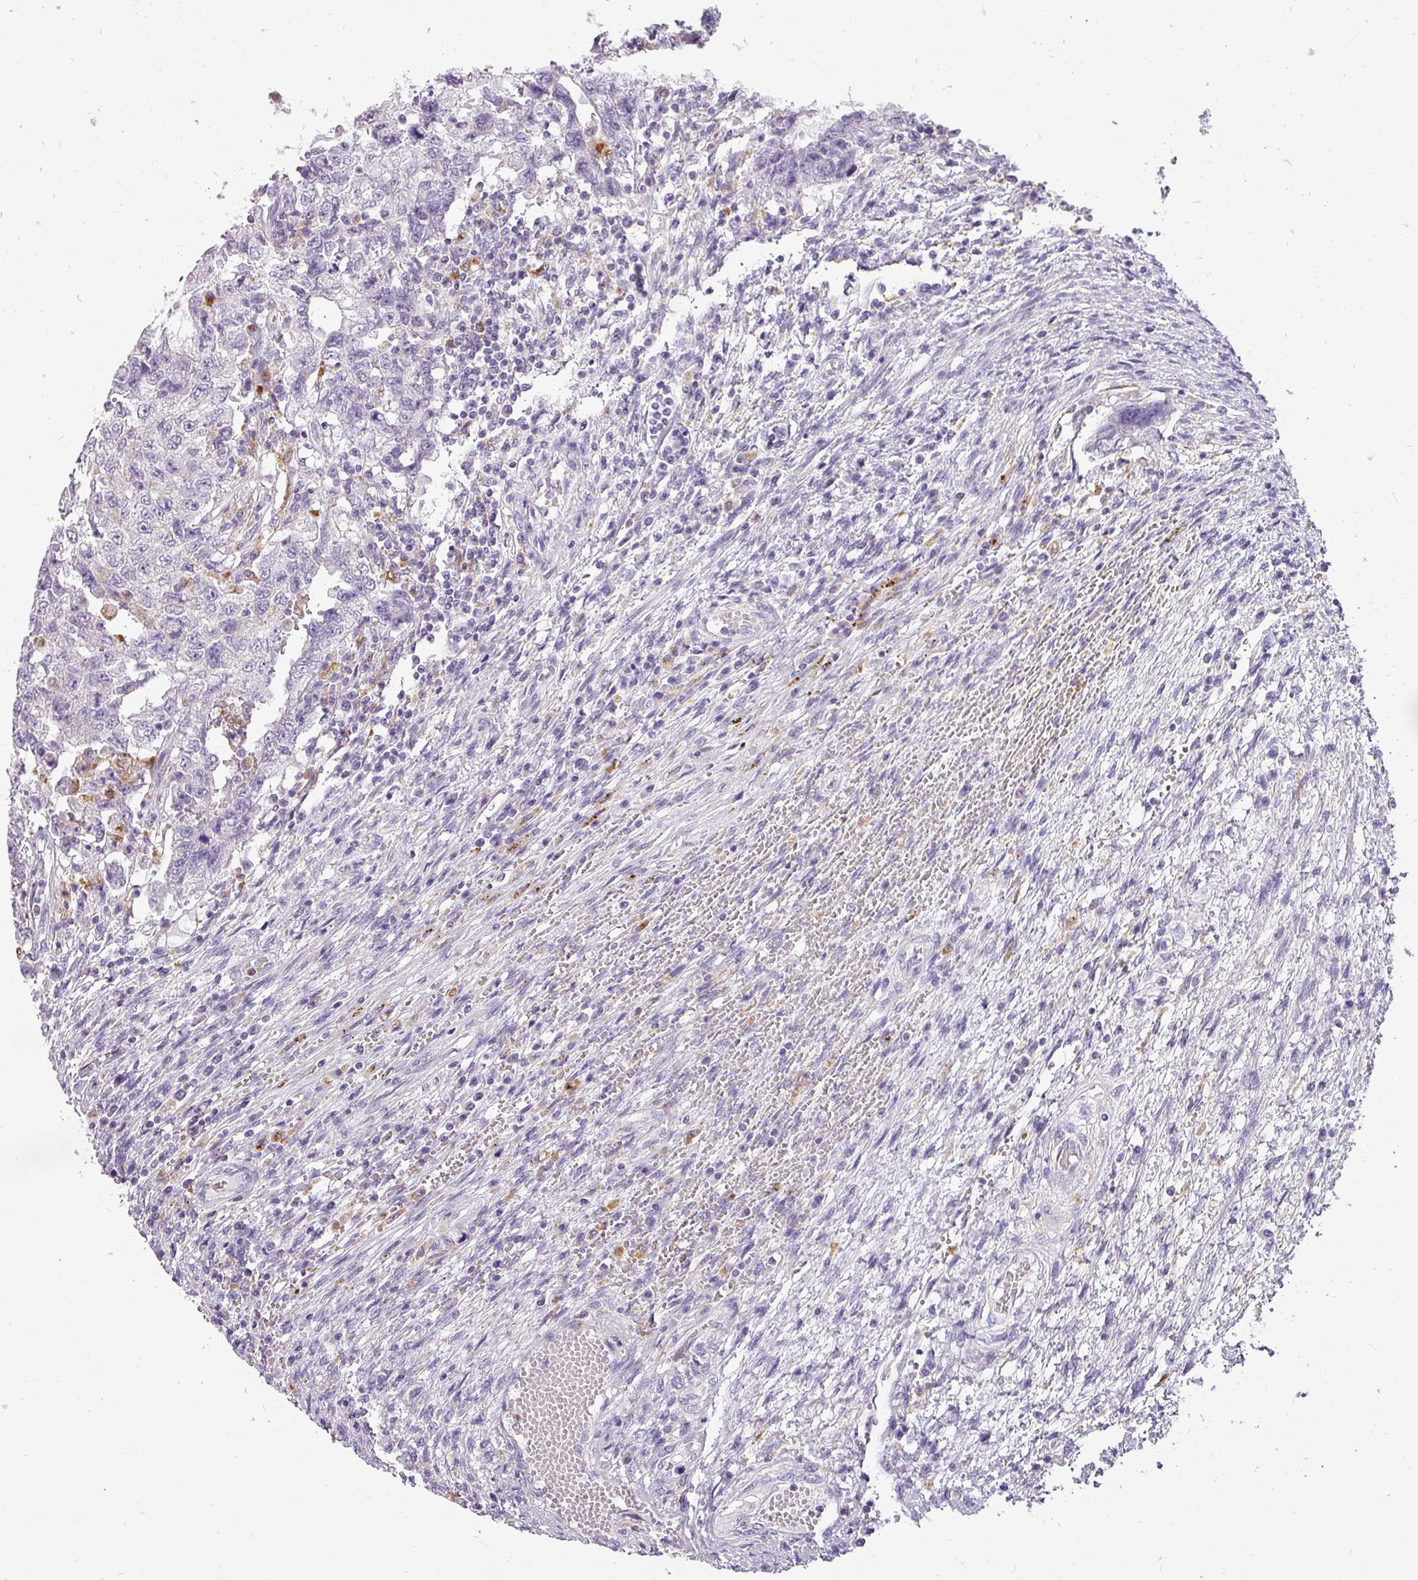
{"staining": {"intensity": "negative", "quantity": "none", "location": "none"}, "tissue": "testis cancer", "cell_type": "Tumor cells", "image_type": "cancer", "snomed": [{"axis": "morphology", "description": "Carcinoma, Embryonal, NOS"}, {"axis": "topography", "description": "Testis"}], "caption": "Immunohistochemistry histopathology image of testis cancer stained for a protein (brown), which reveals no positivity in tumor cells. (DAB (3,3'-diaminobenzidine) IHC with hematoxylin counter stain).", "gene": "ATP6V1D", "patient": {"sex": "male", "age": 26}}